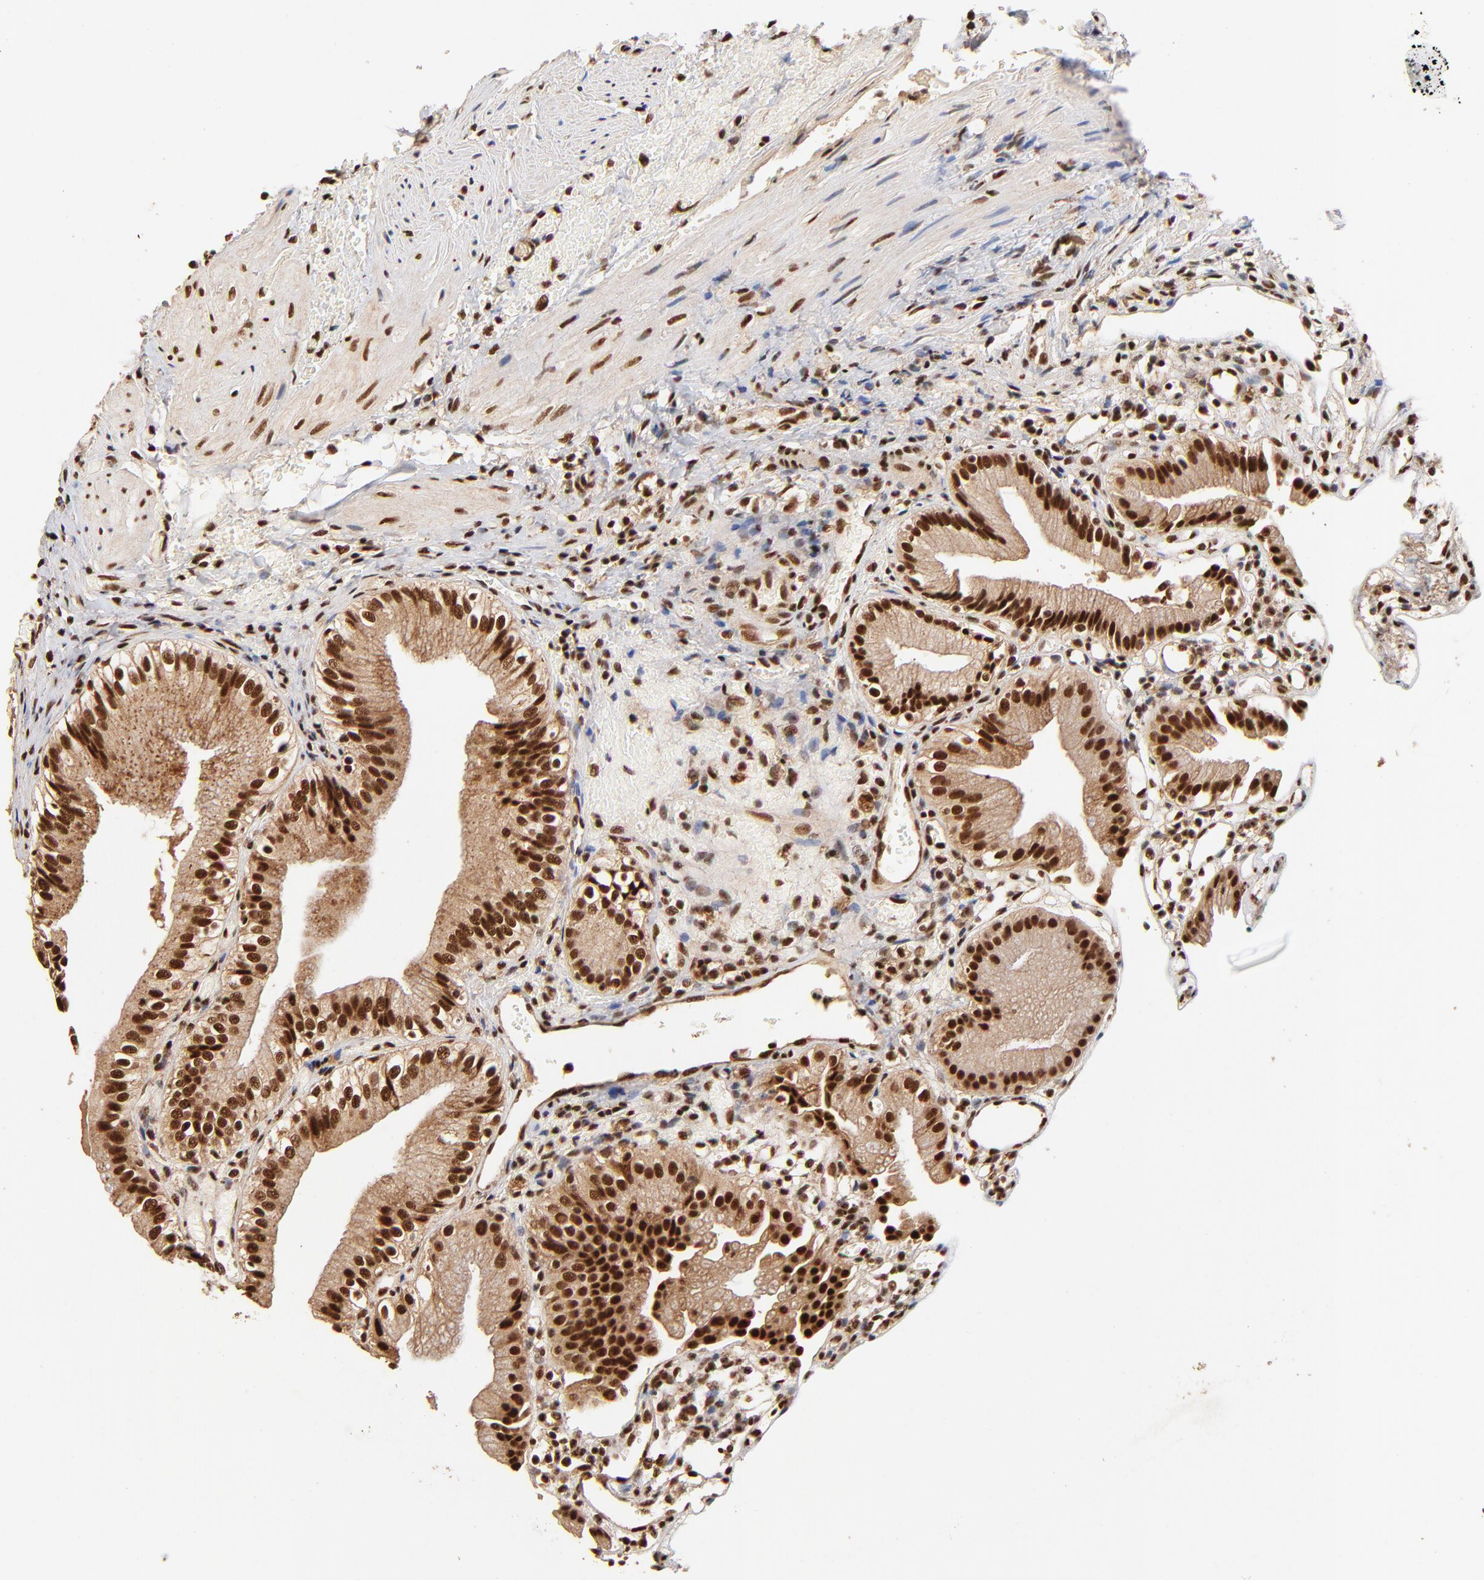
{"staining": {"intensity": "strong", "quantity": ">75%", "location": "cytoplasmic/membranous,nuclear"}, "tissue": "gallbladder", "cell_type": "Glandular cells", "image_type": "normal", "snomed": [{"axis": "morphology", "description": "Normal tissue, NOS"}, {"axis": "topography", "description": "Gallbladder"}], "caption": "An IHC micrograph of unremarkable tissue is shown. Protein staining in brown labels strong cytoplasmic/membranous,nuclear positivity in gallbladder within glandular cells.", "gene": "MED12", "patient": {"sex": "male", "age": 65}}